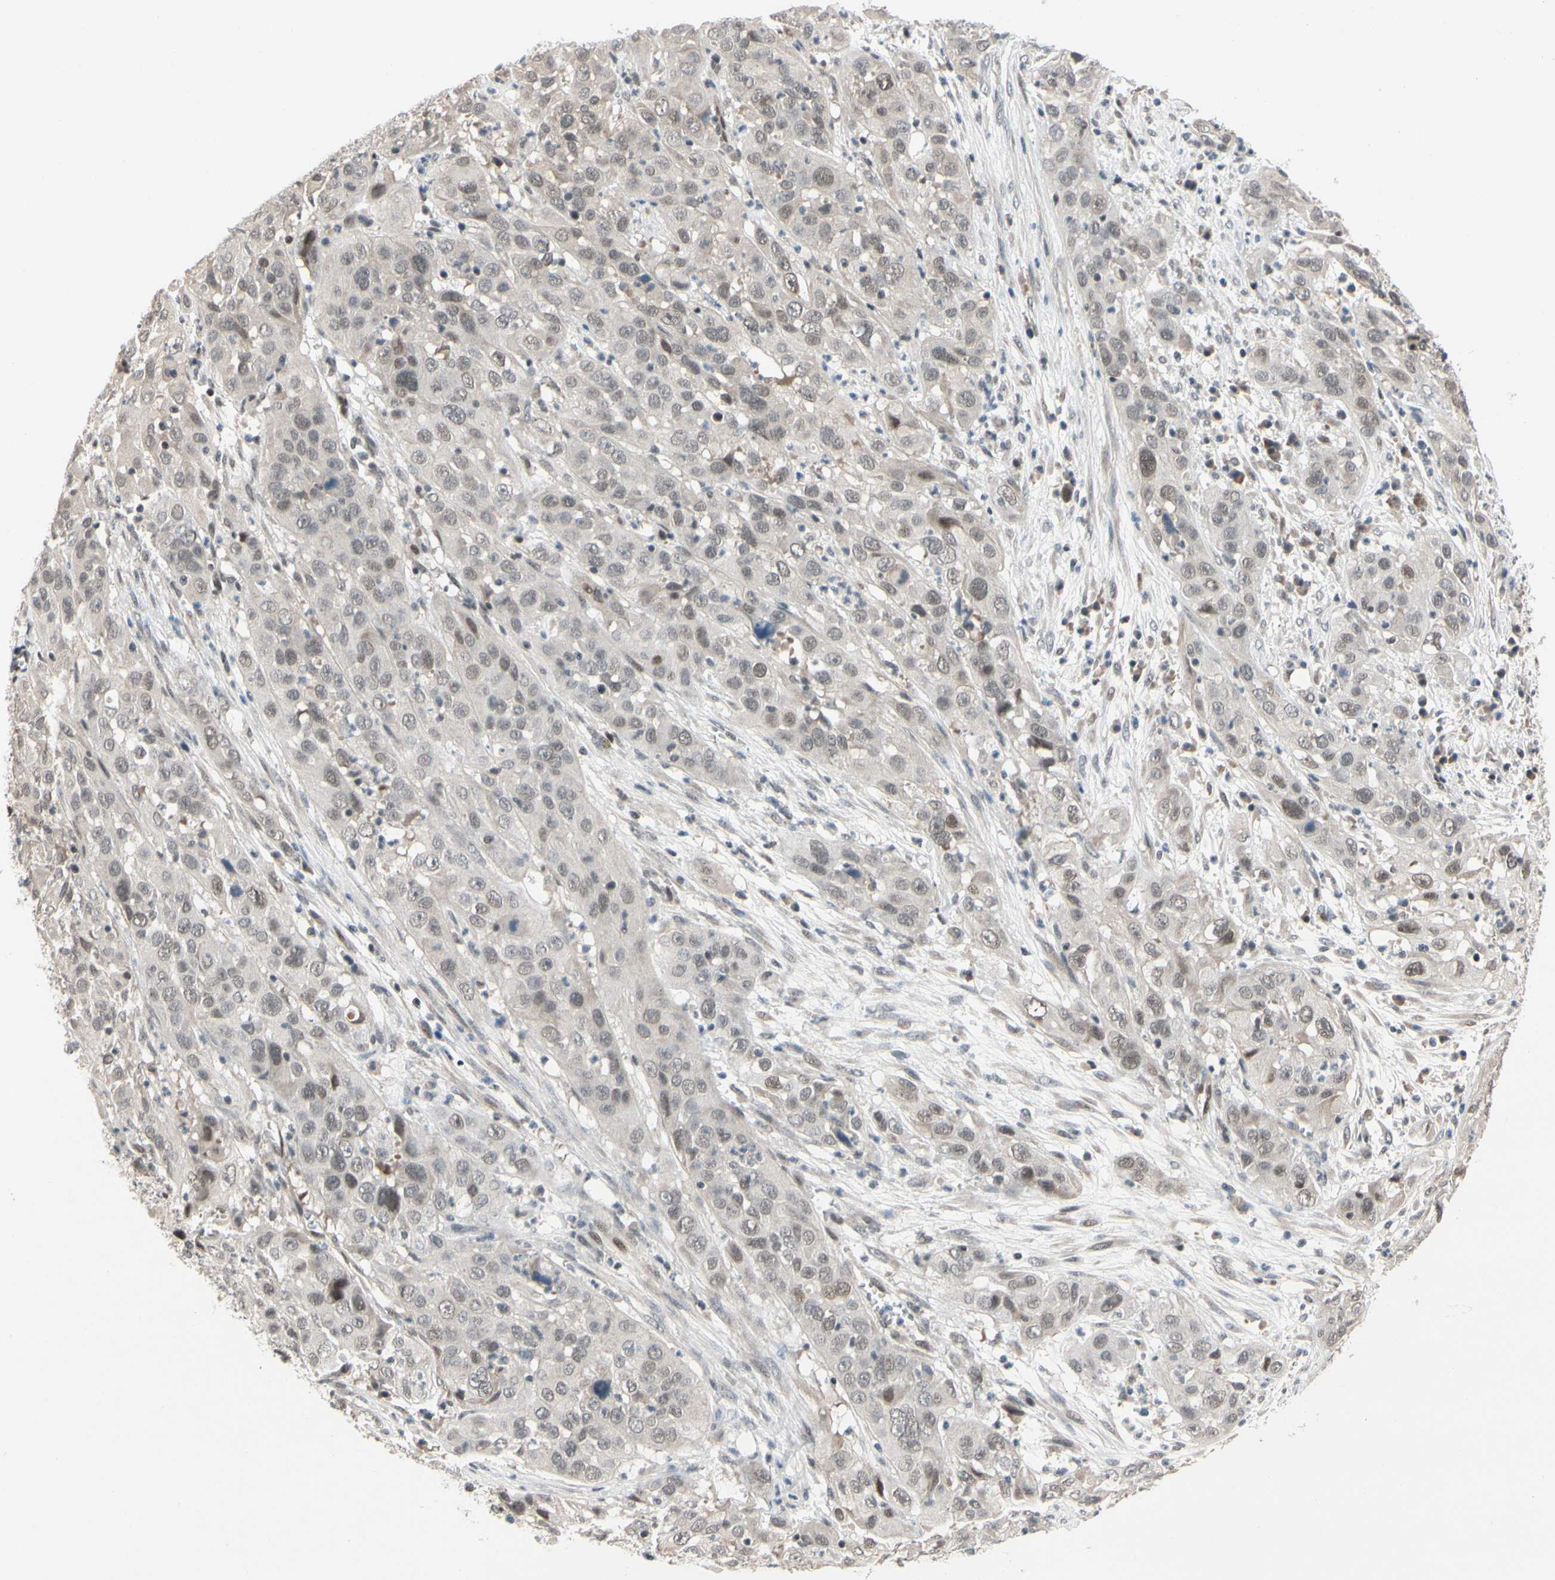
{"staining": {"intensity": "weak", "quantity": "25%-75%", "location": "nuclear"}, "tissue": "cervical cancer", "cell_type": "Tumor cells", "image_type": "cancer", "snomed": [{"axis": "morphology", "description": "Squamous cell carcinoma, NOS"}, {"axis": "topography", "description": "Cervix"}], "caption": "Cervical cancer stained for a protein (brown) displays weak nuclear positive staining in approximately 25%-75% of tumor cells.", "gene": "TAF4", "patient": {"sex": "female", "age": 32}}